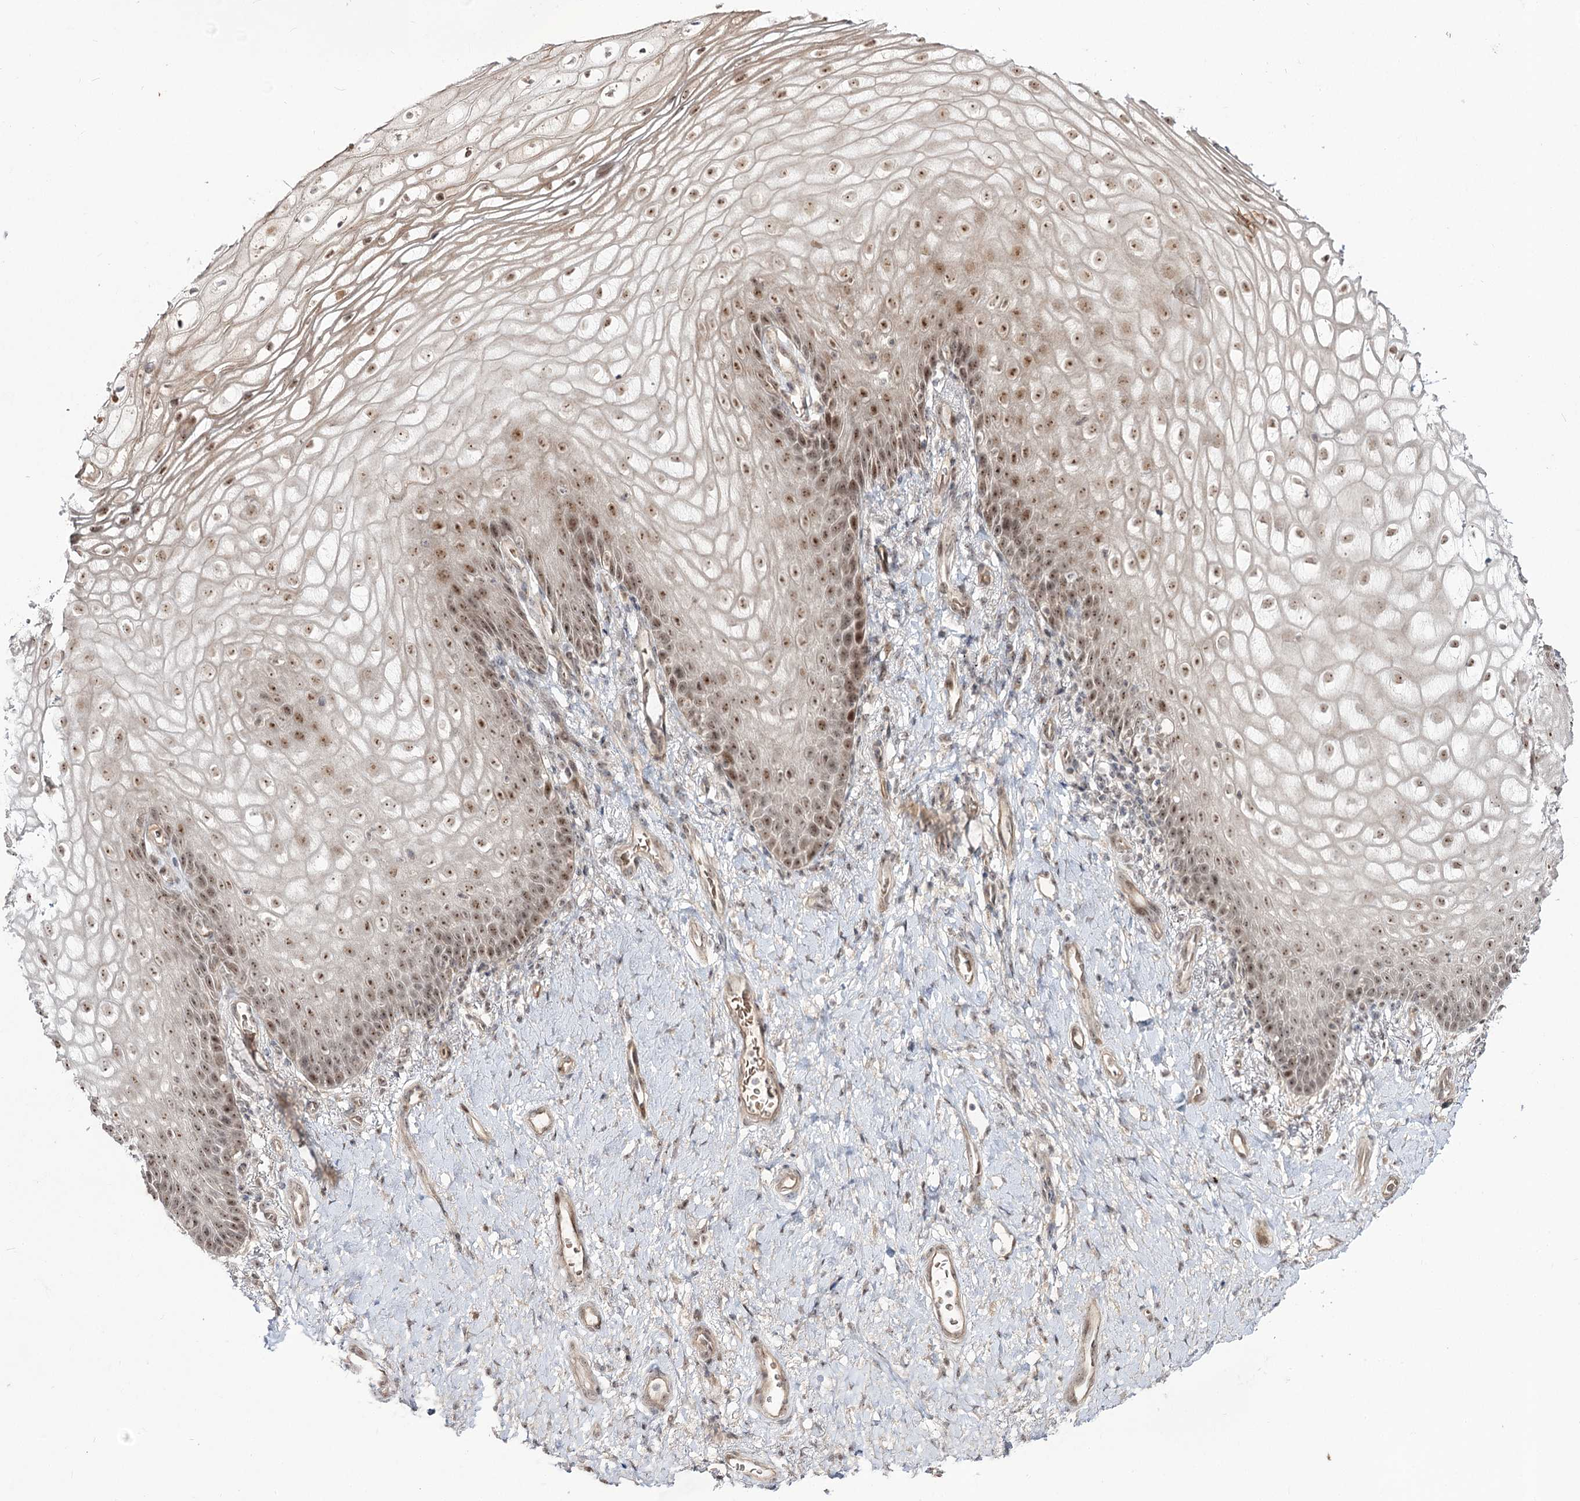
{"staining": {"intensity": "moderate", "quantity": "25%-75%", "location": "nuclear"}, "tissue": "vagina", "cell_type": "Squamous epithelial cells", "image_type": "normal", "snomed": [{"axis": "morphology", "description": "Normal tissue, NOS"}, {"axis": "topography", "description": "Vagina"}], "caption": "Immunohistochemical staining of benign vagina shows 25%-75% levels of moderate nuclear protein positivity in approximately 25%-75% of squamous epithelial cells. (Brightfield microscopy of DAB IHC at high magnification).", "gene": "RRP9", "patient": {"sex": "female", "age": 60}}